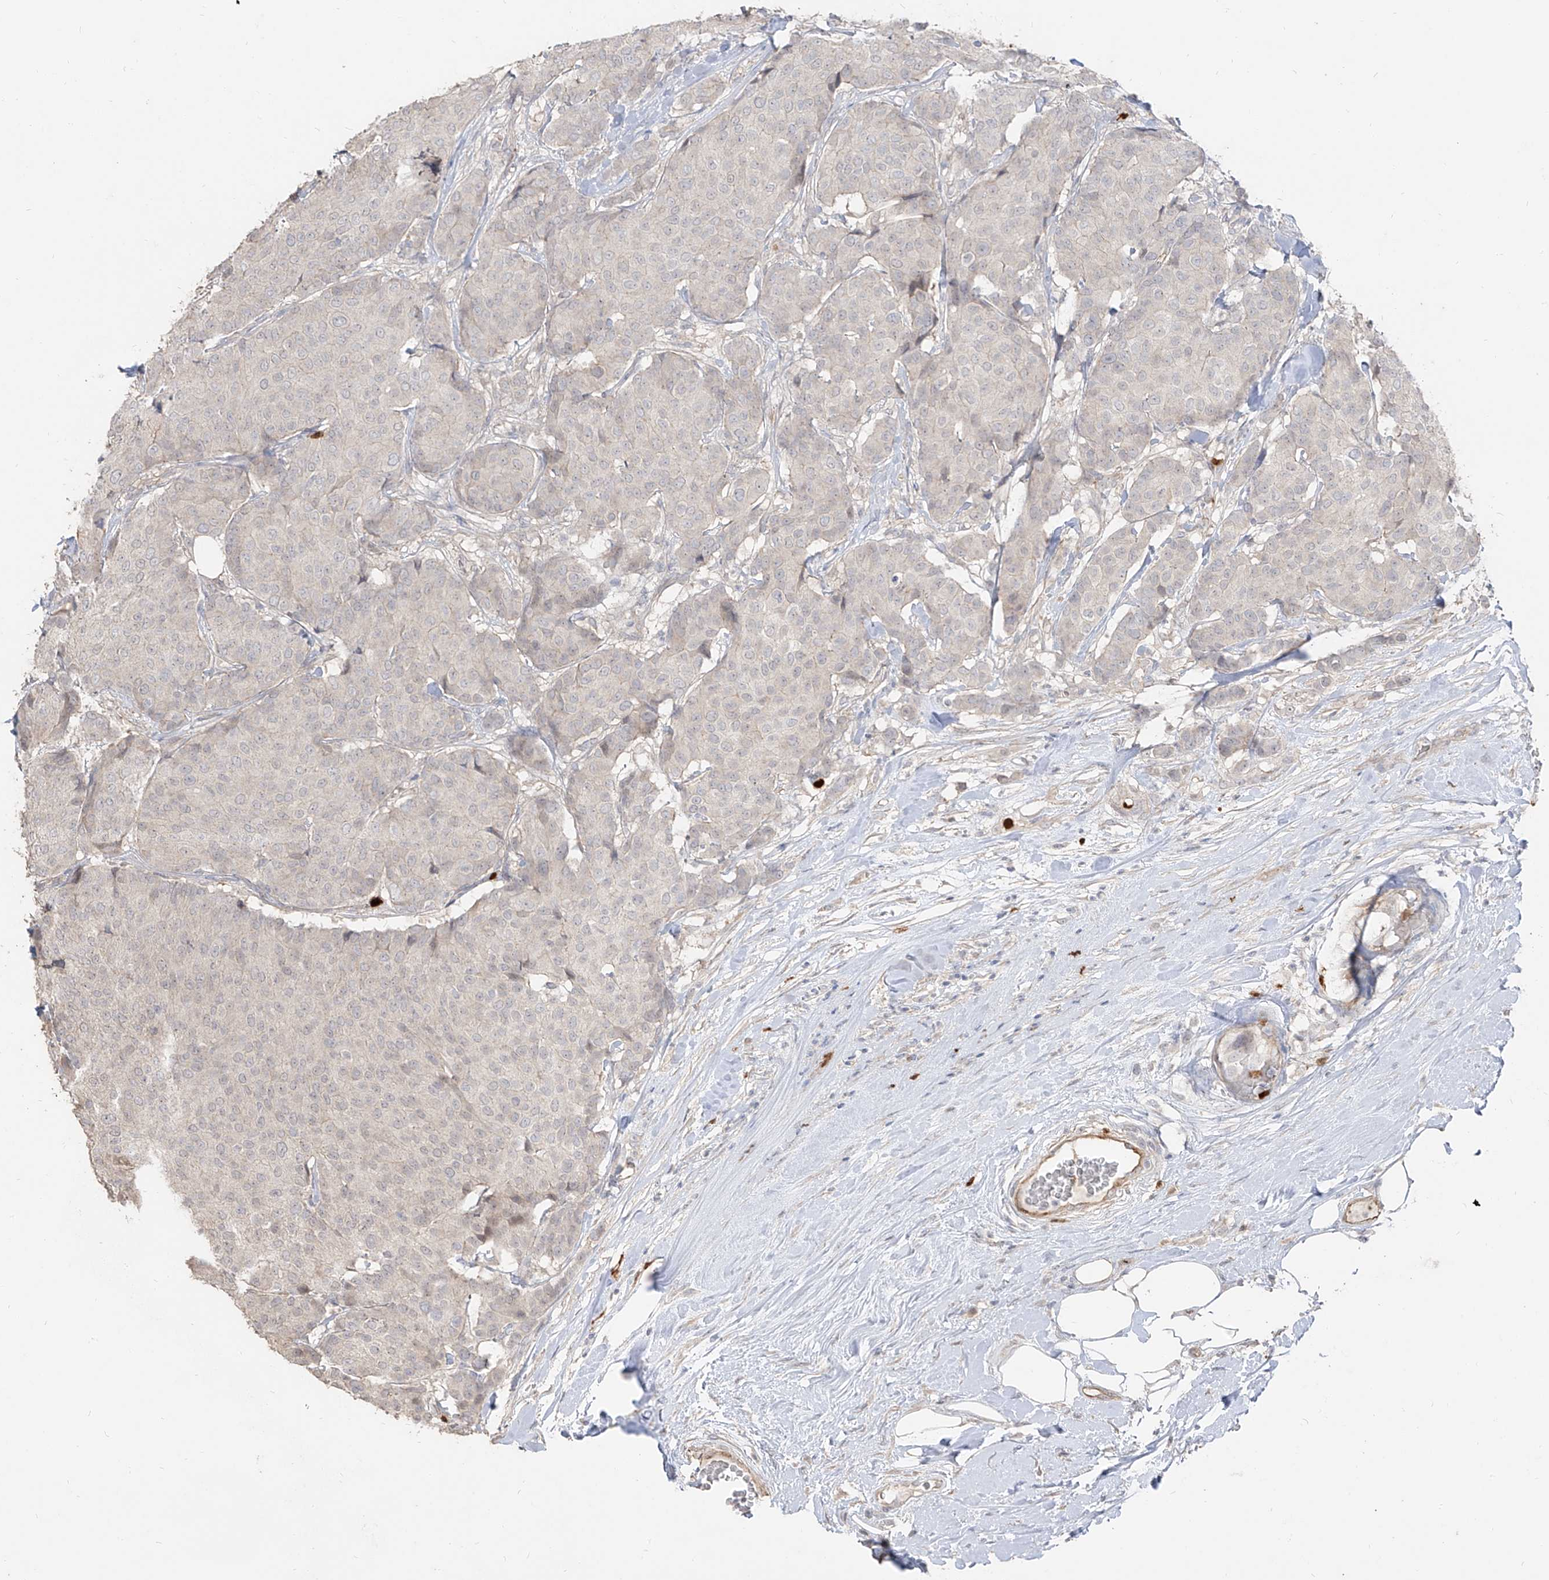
{"staining": {"intensity": "negative", "quantity": "none", "location": "none"}, "tissue": "breast cancer", "cell_type": "Tumor cells", "image_type": "cancer", "snomed": [{"axis": "morphology", "description": "Duct carcinoma"}, {"axis": "topography", "description": "Breast"}], "caption": "IHC of human breast cancer reveals no positivity in tumor cells. (DAB immunohistochemistry, high magnification).", "gene": "ZNF227", "patient": {"sex": "female", "age": 75}}